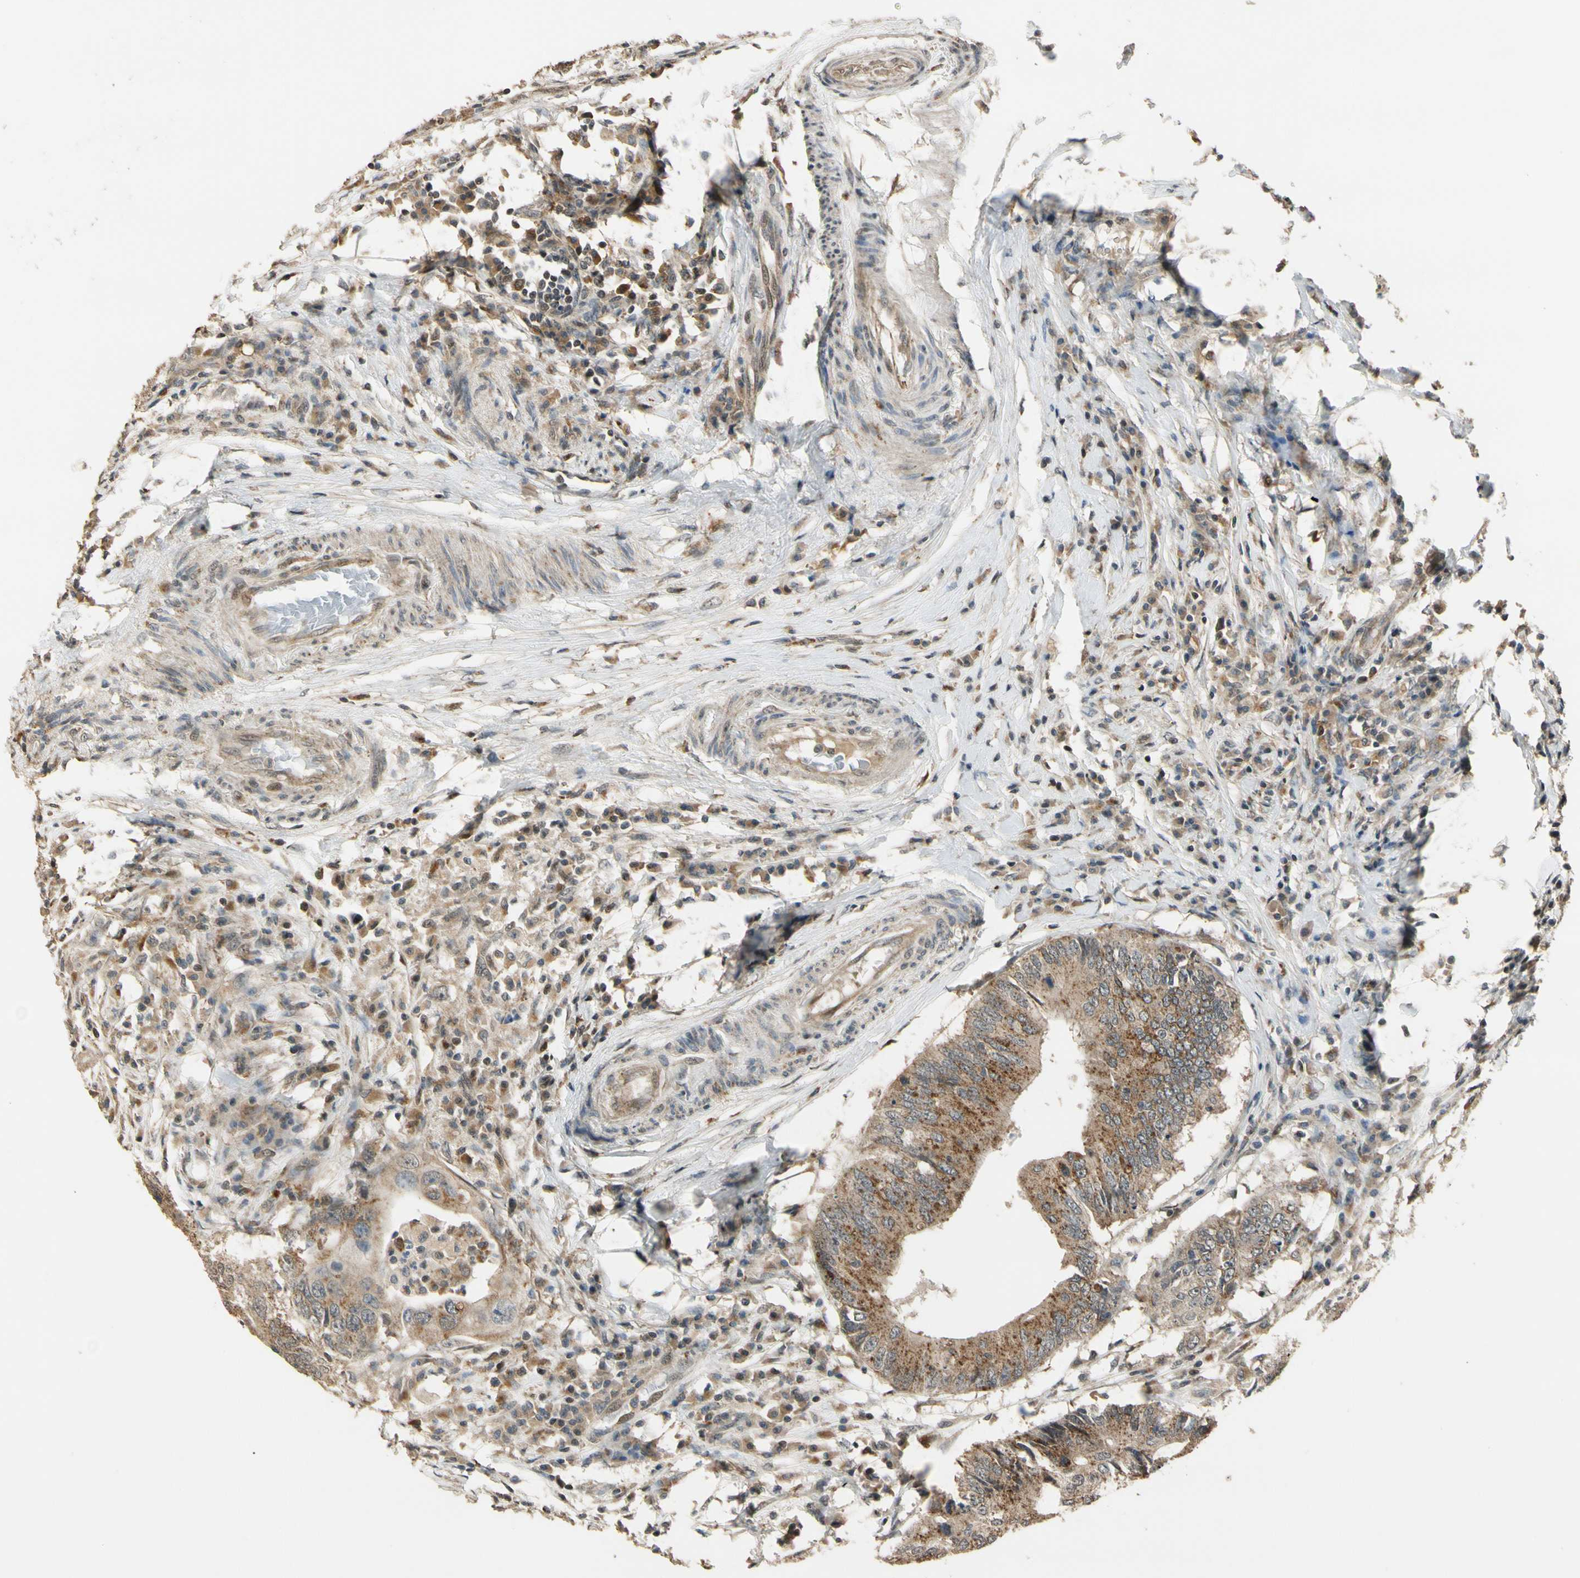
{"staining": {"intensity": "moderate", "quantity": ">75%", "location": "cytoplasmic/membranous"}, "tissue": "colorectal cancer", "cell_type": "Tumor cells", "image_type": "cancer", "snomed": [{"axis": "morphology", "description": "Adenocarcinoma, NOS"}, {"axis": "topography", "description": "Colon"}], "caption": "The photomicrograph displays staining of colorectal adenocarcinoma, revealing moderate cytoplasmic/membranous protein positivity (brown color) within tumor cells. The staining was performed using DAB (3,3'-diaminobenzidine) to visualize the protein expression in brown, while the nuclei were stained in blue with hematoxylin (Magnification: 20x).", "gene": "LAMTOR1", "patient": {"sex": "male", "age": 71}}